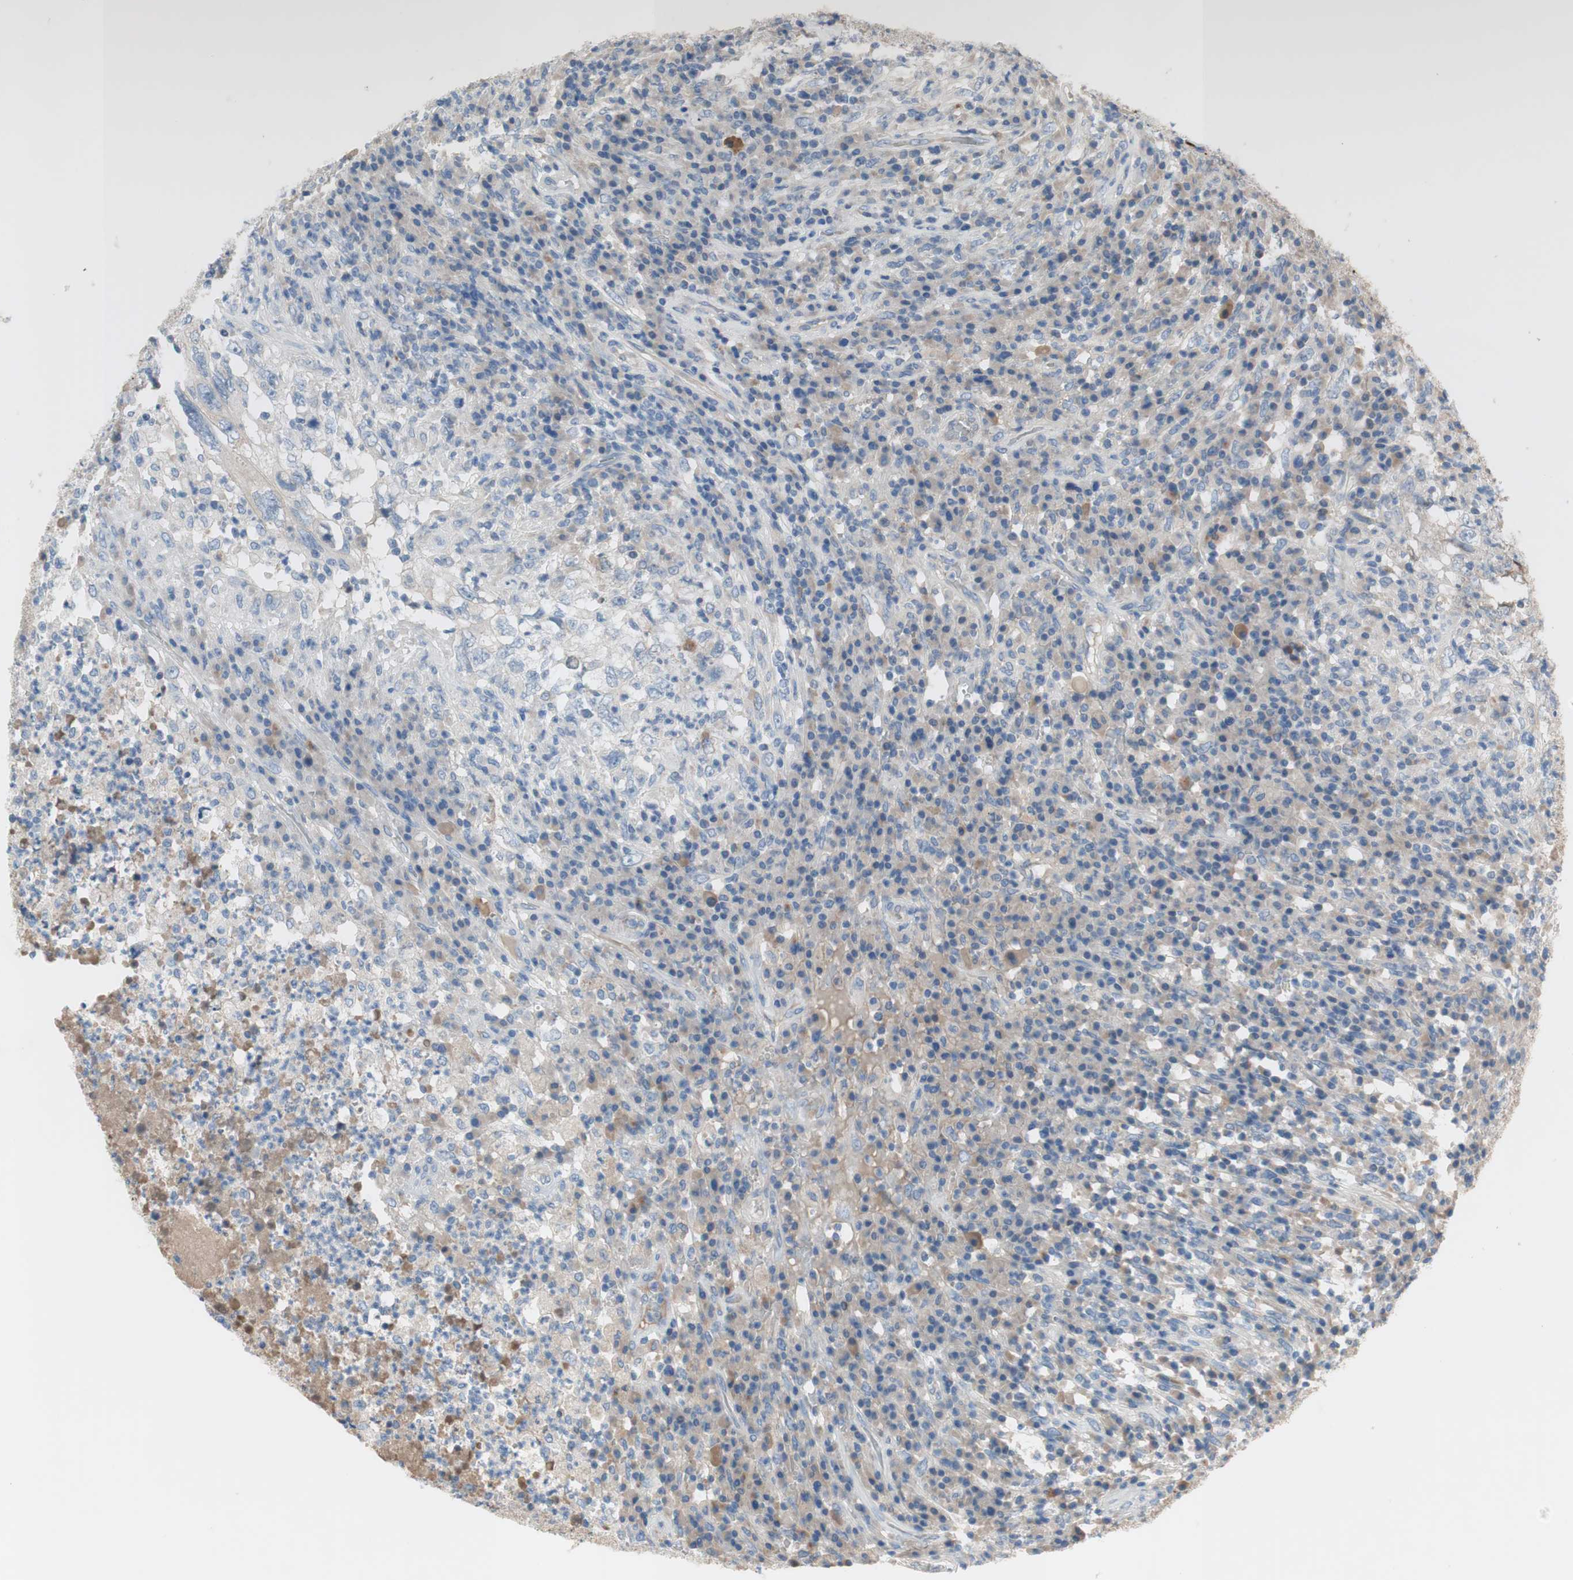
{"staining": {"intensity": "negative", "quantity": "none", "location": "none"}, "tissue": "testis cancer", "cell_type": "Tumor cells", "image_type": "cancer", "snomed": [{"axis": "morphology", "description": "Necrosis, NOS"}, {"axis": "morphology", "description": "Carcinoma, Embryonal, NOS"}, {"axis": "topography", "description": "Testis"}], "caption": "Tumor cells show no significant expression in testis cancer (embryonal carcinoma).", "gene": "FDFT1", "patient": {"sex": "male", "age": 19}}